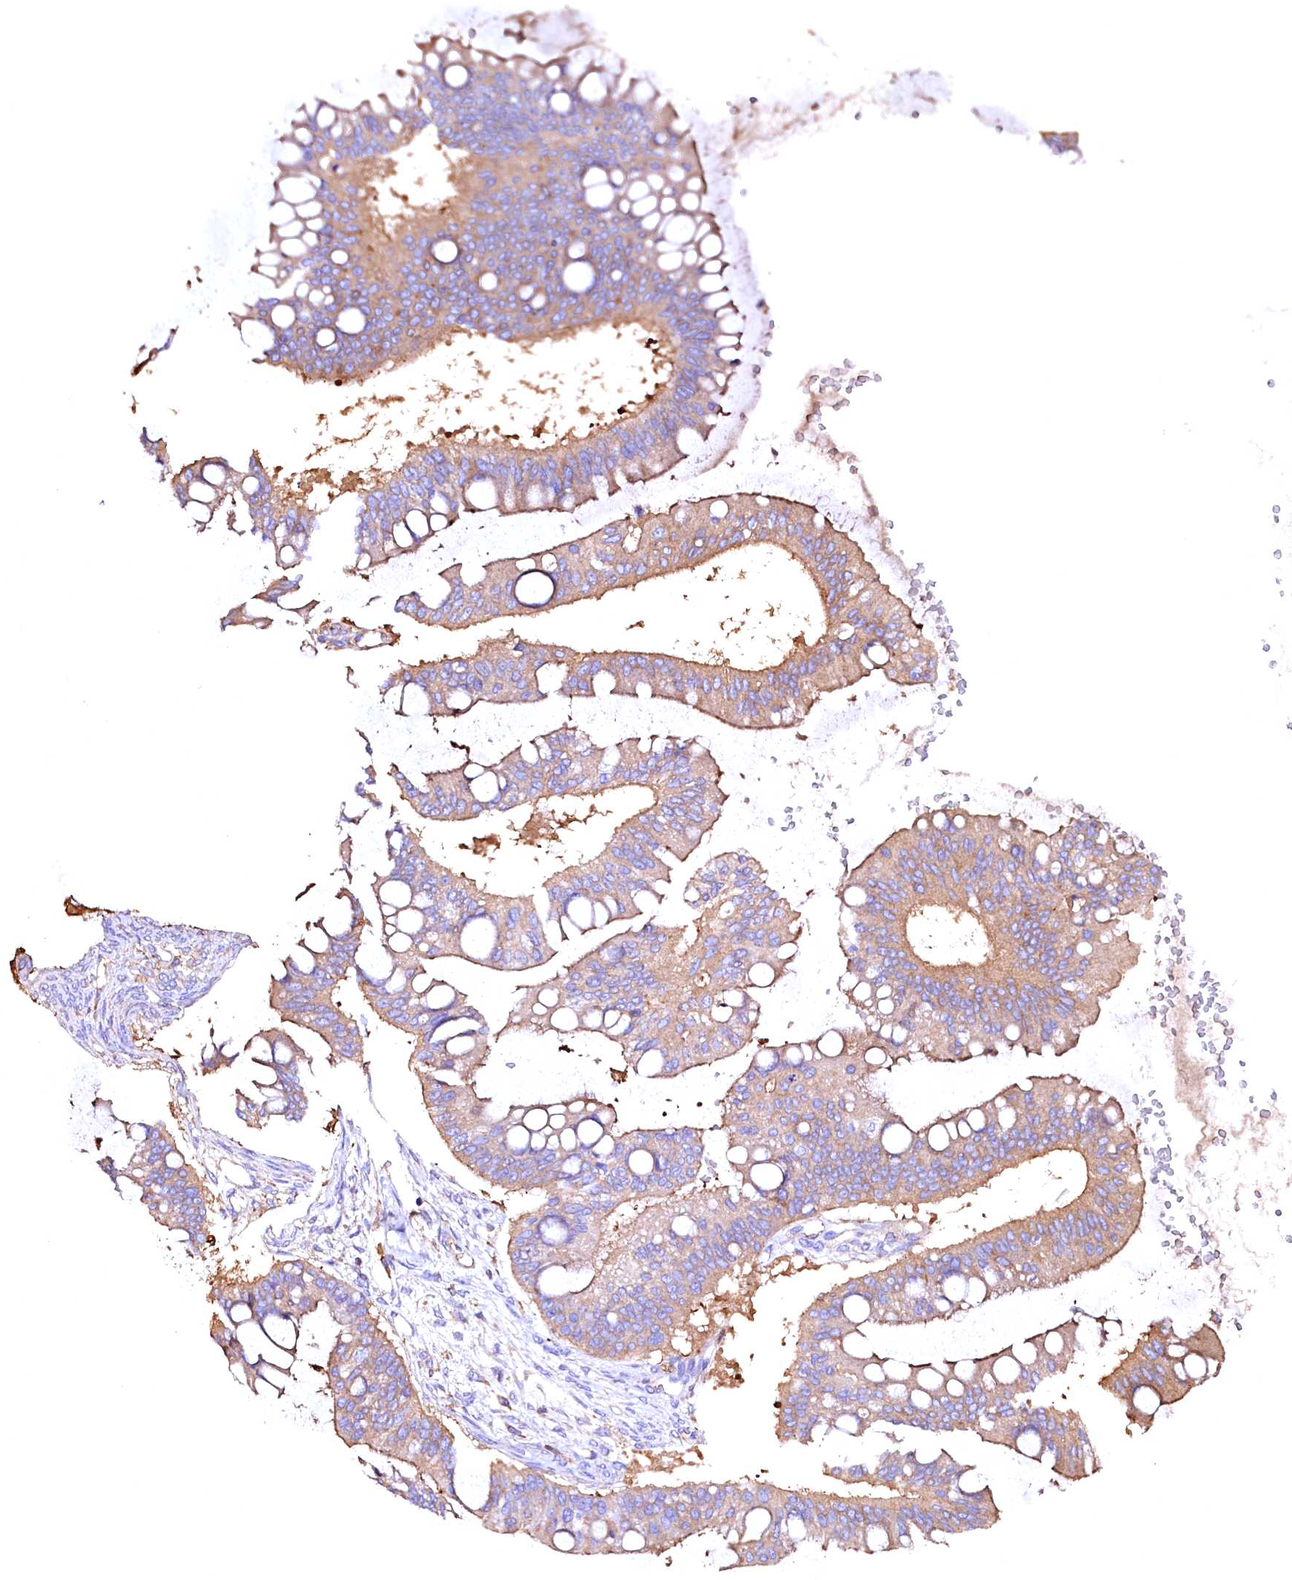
{"staining": {"intensity": "moderate", "quantity": ">75%", "location": "cytoplasmic/membranous"}, "tissue": "ovarian cancer", "cell_type": "Tumor cells", "image_type": "cancer", "snomed": [{"axis": "morphology", "description": "Cystadenocarcinoma, mucinous, NOS"}, {"axis": "topography", "description": "Ovary"}], "caption": "Immunohistochemical staining of human ovarian cancer (mucinous cystadenocarcinoma) displays moderate cytoplasmic/membranous protein positivity in approximately >75% of tumor cells.", "gene": "RARS2", "patient": {"sex": "female", "age": 73}}